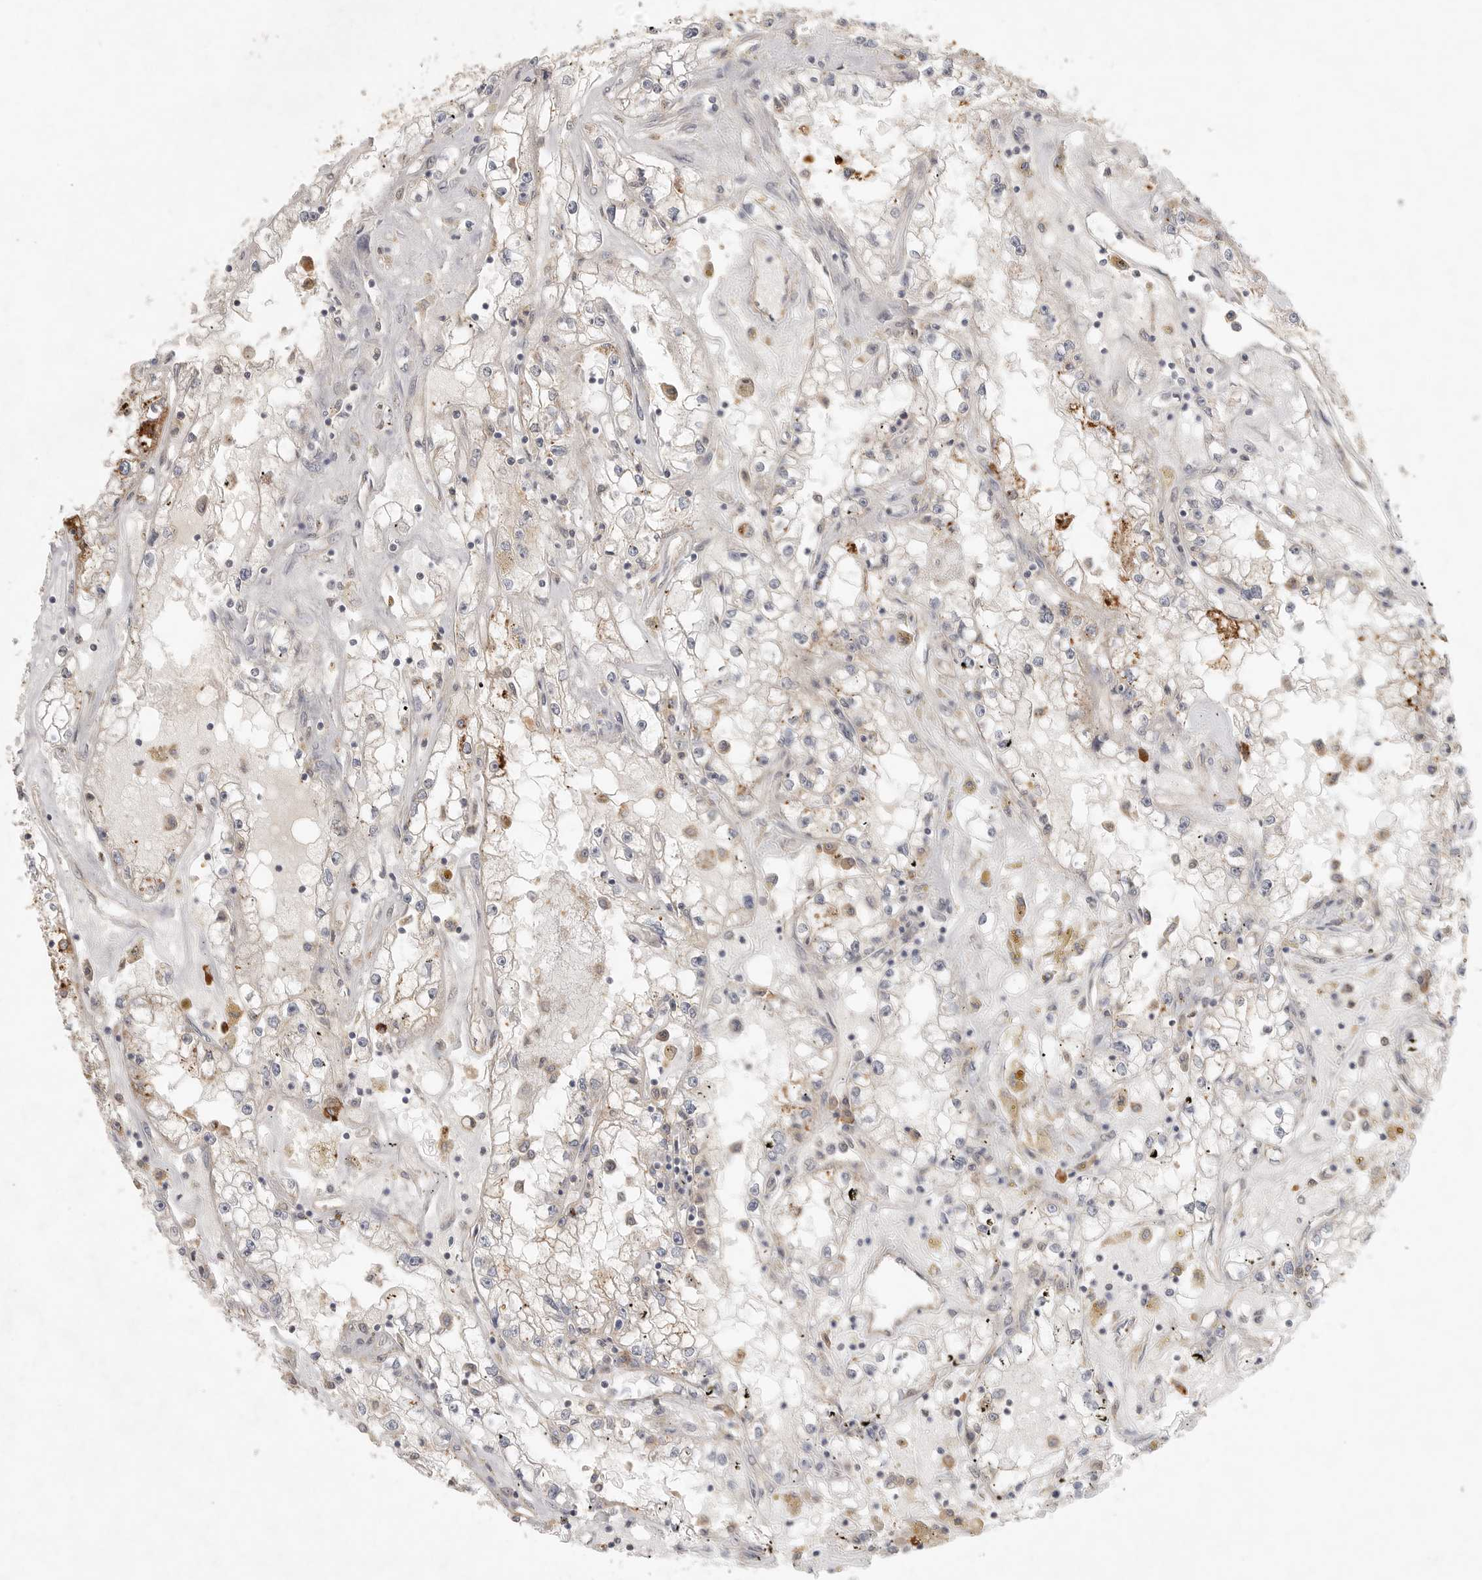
{"staining": {"intensity": "moderate", "quantity": "<25%", "location": "cytoplasmic/membranous"}, "tissue": "renal cancer", "cell_type": "Tumor cells", "image_type": "cancer", "snomed": [{"axis": "morphology", "description": "Adenocarcinoma, NOS"}, {"axis": "topography", "description": "Kidney"}], "caption": "The micrograph exhibits staining of renal cancer, revealing moderate cytoplasmic/membranous protein expression (brown color) within tumor cells.", "gene": "SLC25A36", "patient": {"sex": "male", "age": 56}}